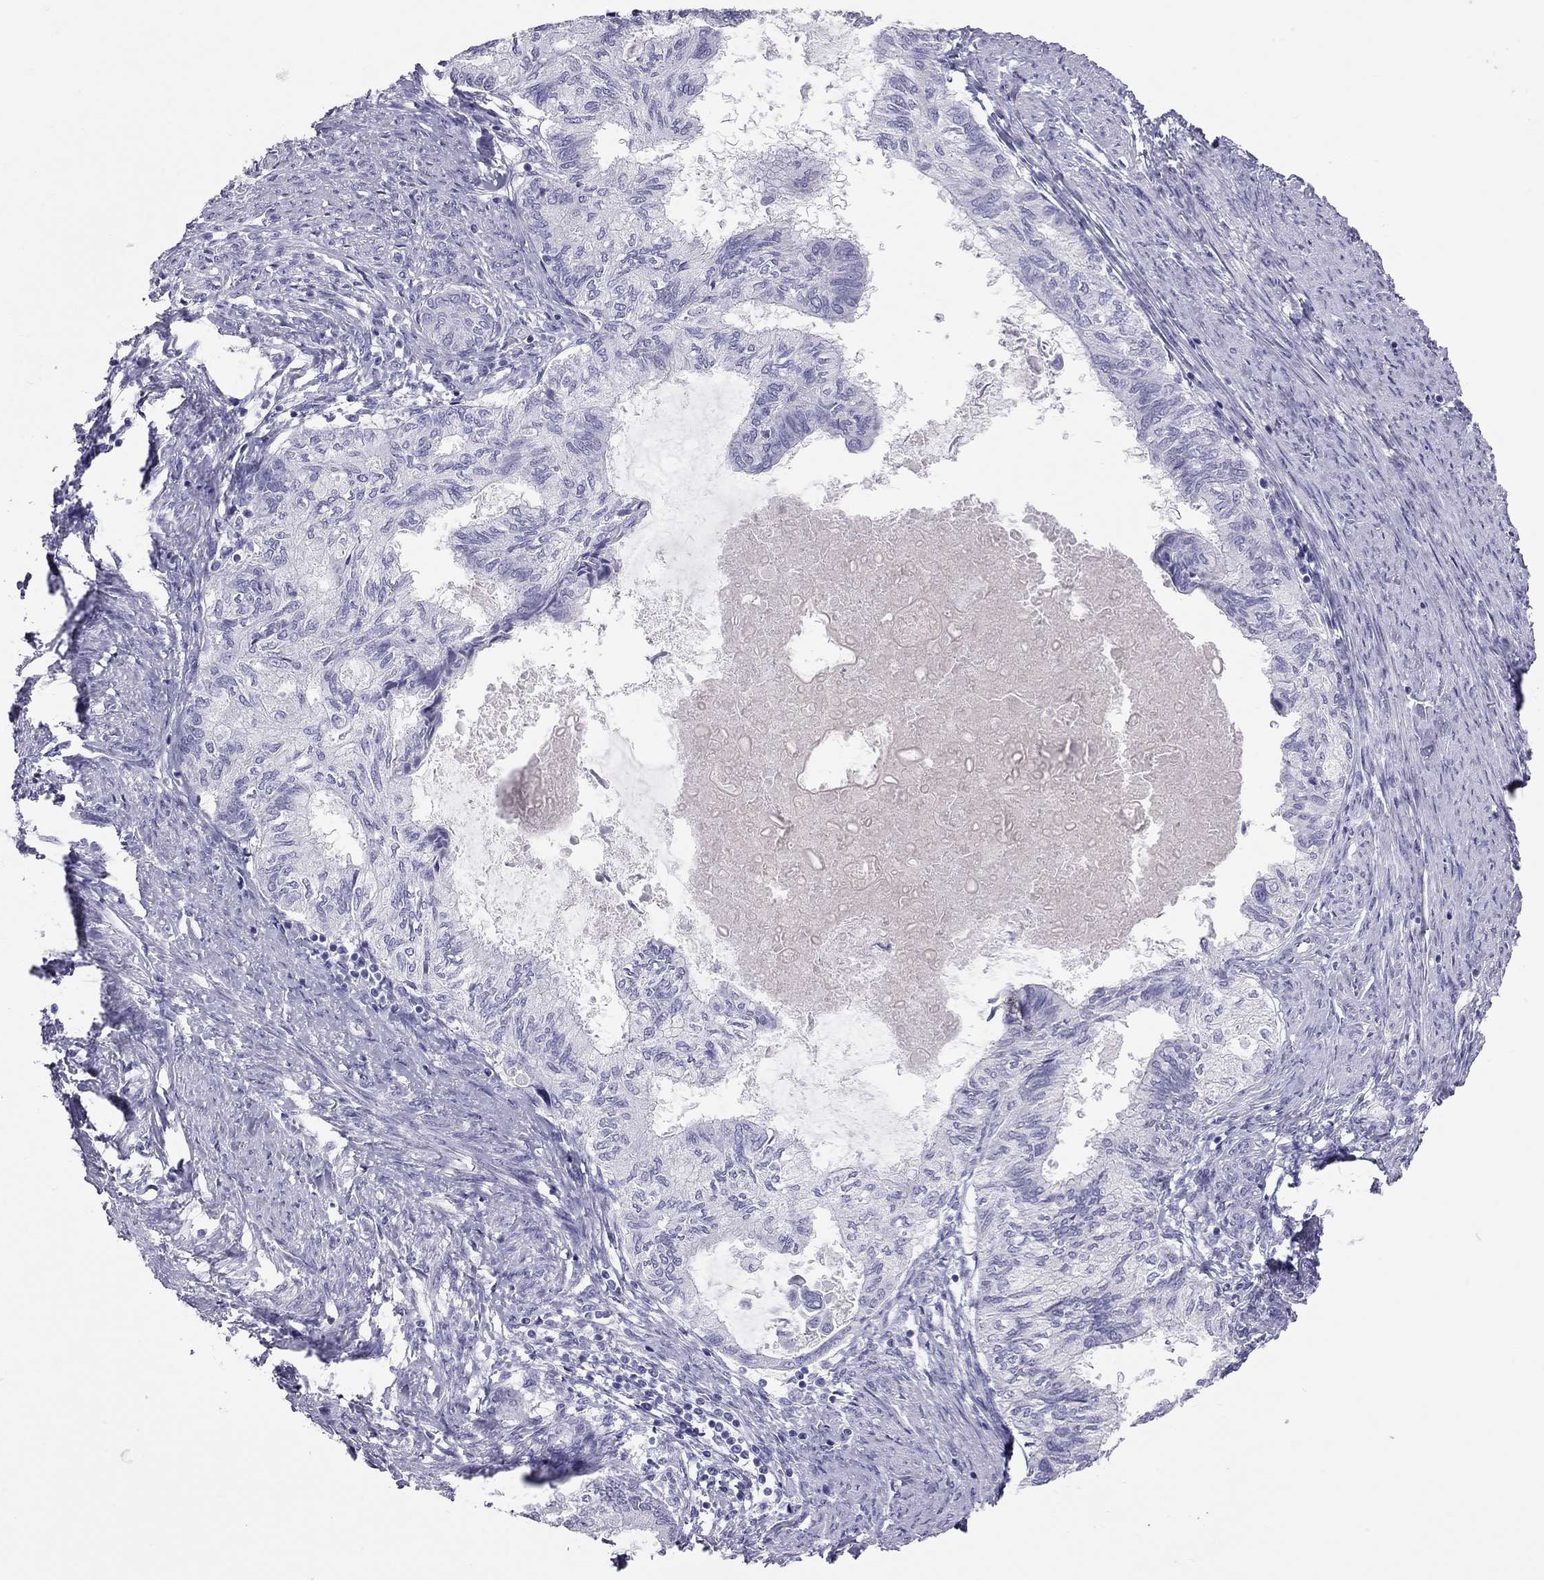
{"staining": {"intensity": "negative", "quantity": "none", "location": "none"}, "tissue": "endometrial cancer", "cell_type": "Tumor cells", "image_type": "cancer", "snomed": [{"axis": "morphology", "description": "Adenocarcinoma, NOS"}, {"axis": "topography", "description": "Endometrium"}], "caption": "Immunohistochemical staining of human endometrial adenocarcinoma demonstrates no significant staining in tumor cells.", "gene": "TRPM3", "patient": {"sex": "female", "age": 86}}